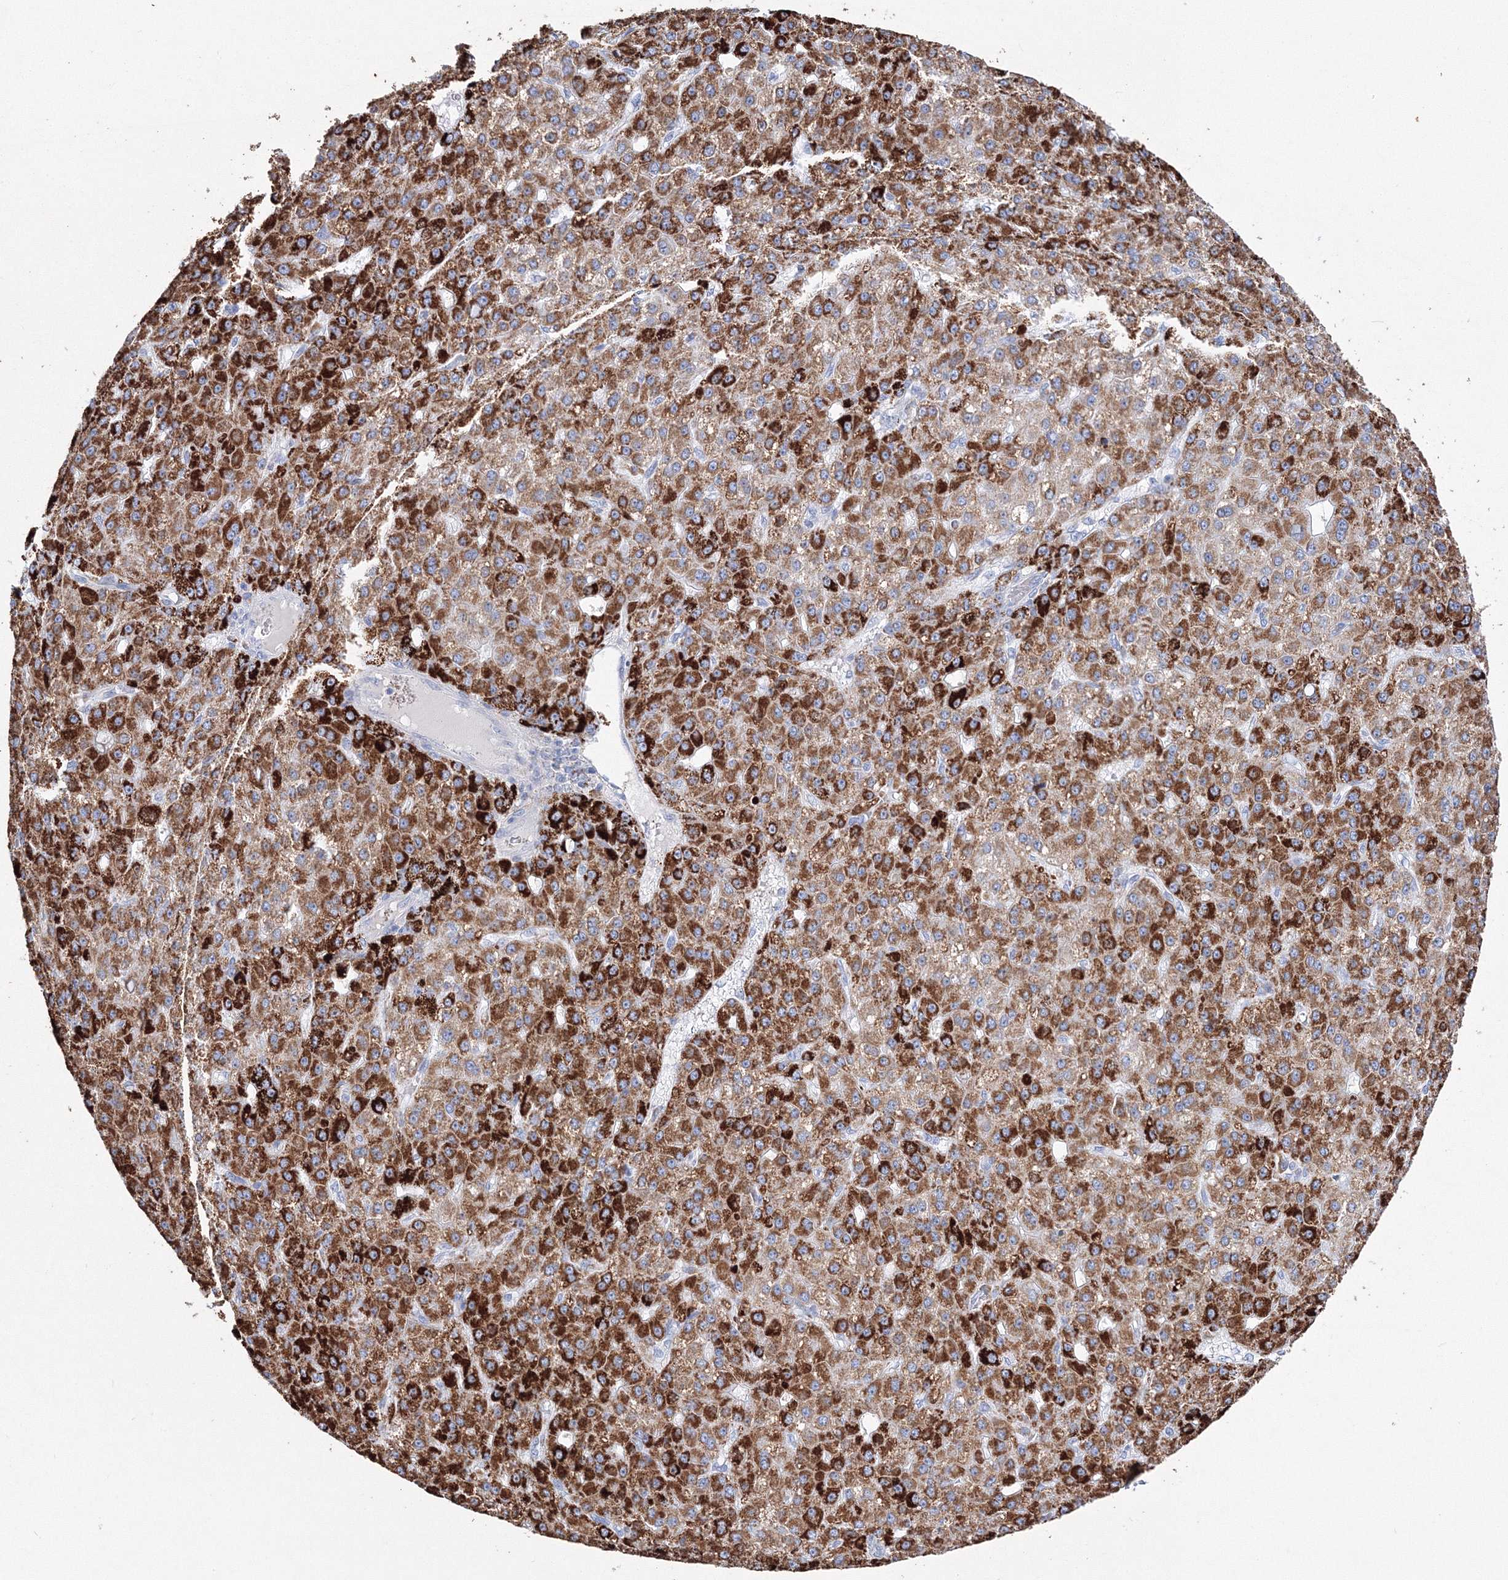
{"staining": {"intensity": "strong", "quantity": ">75%", "location": "cytoplasmic/membranous"}, "tissue": "liver cancer", "cell_type": "Tumor cells", "image_type": "cancer", "snomed": [{"axis": "morphology", "description": "Carcinoma, Hepatocellular, NOS"}, {"axis": "topography", "description": "Liver"}], "caption": "Tumor cells demonstrate strong cytoplasmic/membranous positivity in approximately >75% of cells in hepatocellular carcinoma (liver).", "gene": "MERTK", "patient": {"sex": "male", "age": 67}}